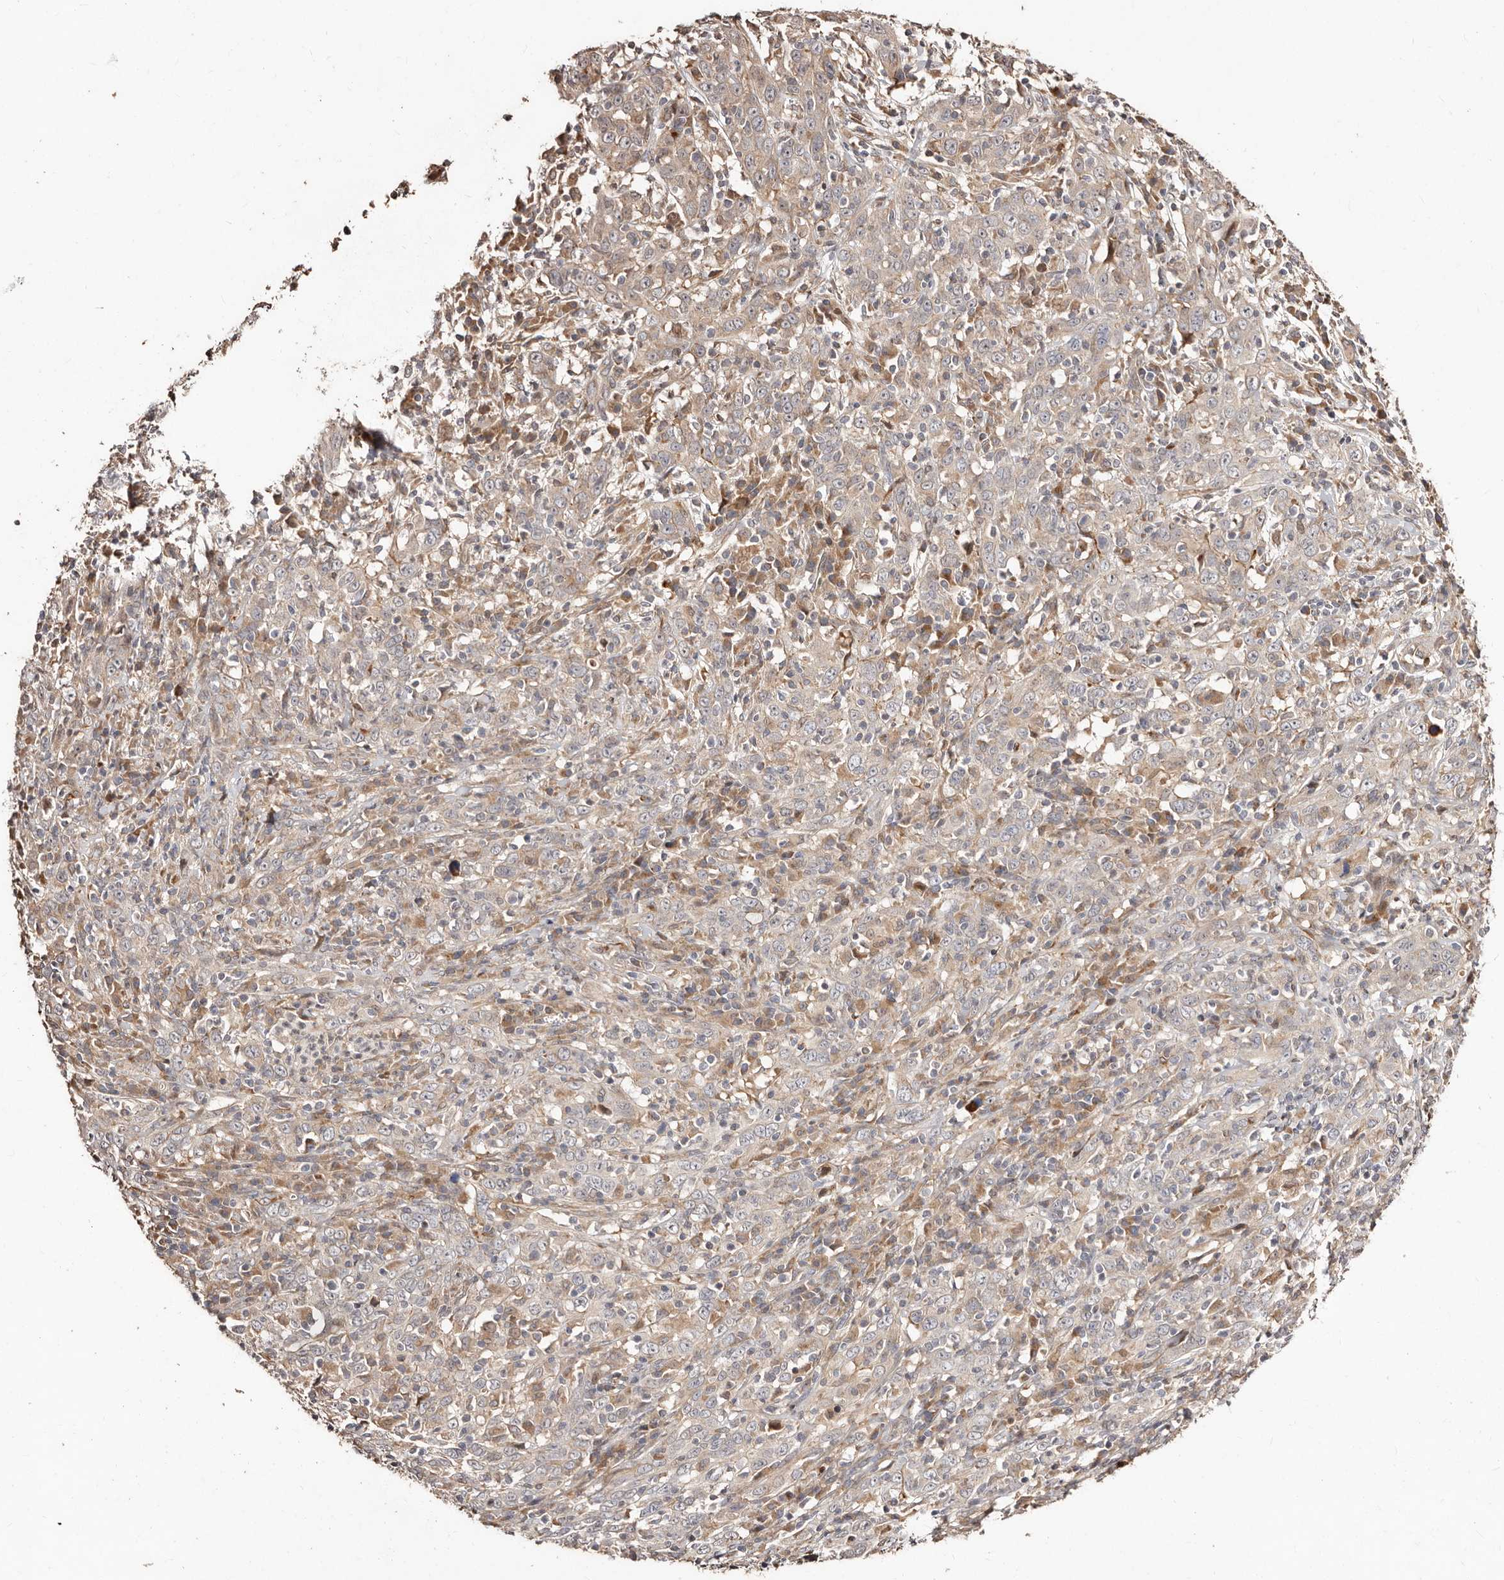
{"staining": {"intensity": "negative", "quantity": "none", "location": "none"}, "tissue": "cervical cancer", "cell_type": "Tumor cells", "image_type": "cancer", "snomed": [{"axis": "morphology", "description": "Squamous cell carcinoma, NOS"}, {"axis": "topography", "description": "Cervix"}], "caption": "The micrograph shows no significant positivity in tumor cells of cervical cancer. (Immunohistochemistry (ihc), brightfield microscopy, high magnification).", "gene": "APOL6", "patient": {"sex": "female", "age": 46}}